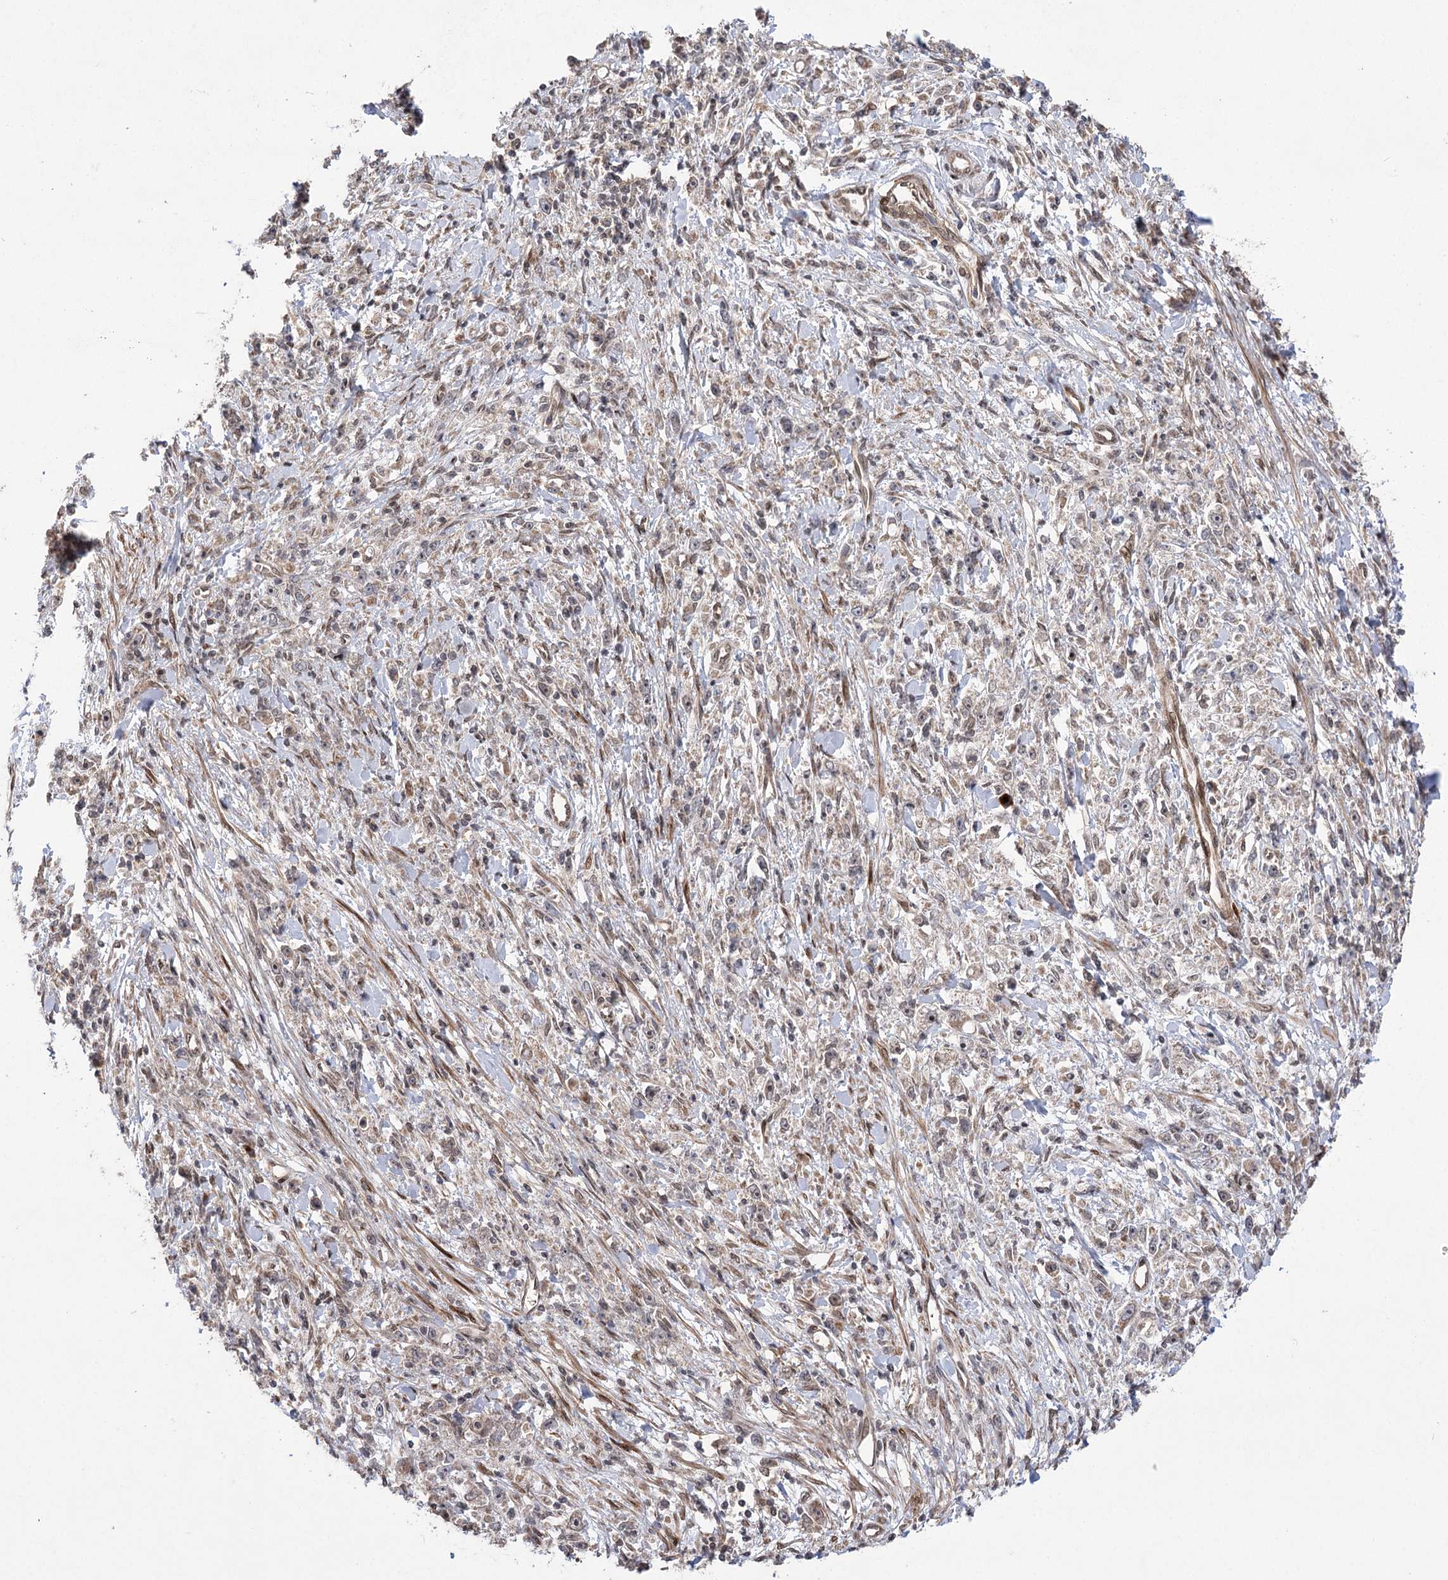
{"staining": {"intensity": "weak", "quantity": "<25%", "location": "cytoplasmic/membranous"}, "tissue": "stomach cancer", "cell_type": "Tumor cells", "image_type": "cancer", "snomed": [{"axis": "morphology", "description": "Adenocarcinoma, NOS"}, {"axis": "topography", "description": "Stomach"}], "caption": "Tumor cells are negative for protein expression in human adenocarcinoma (stomach). (Immunohistochemistry (ihc), brightfield microscopy, high magnification).", "gene": "TENM2", "patient": {"sex": "female", "age": 59}}